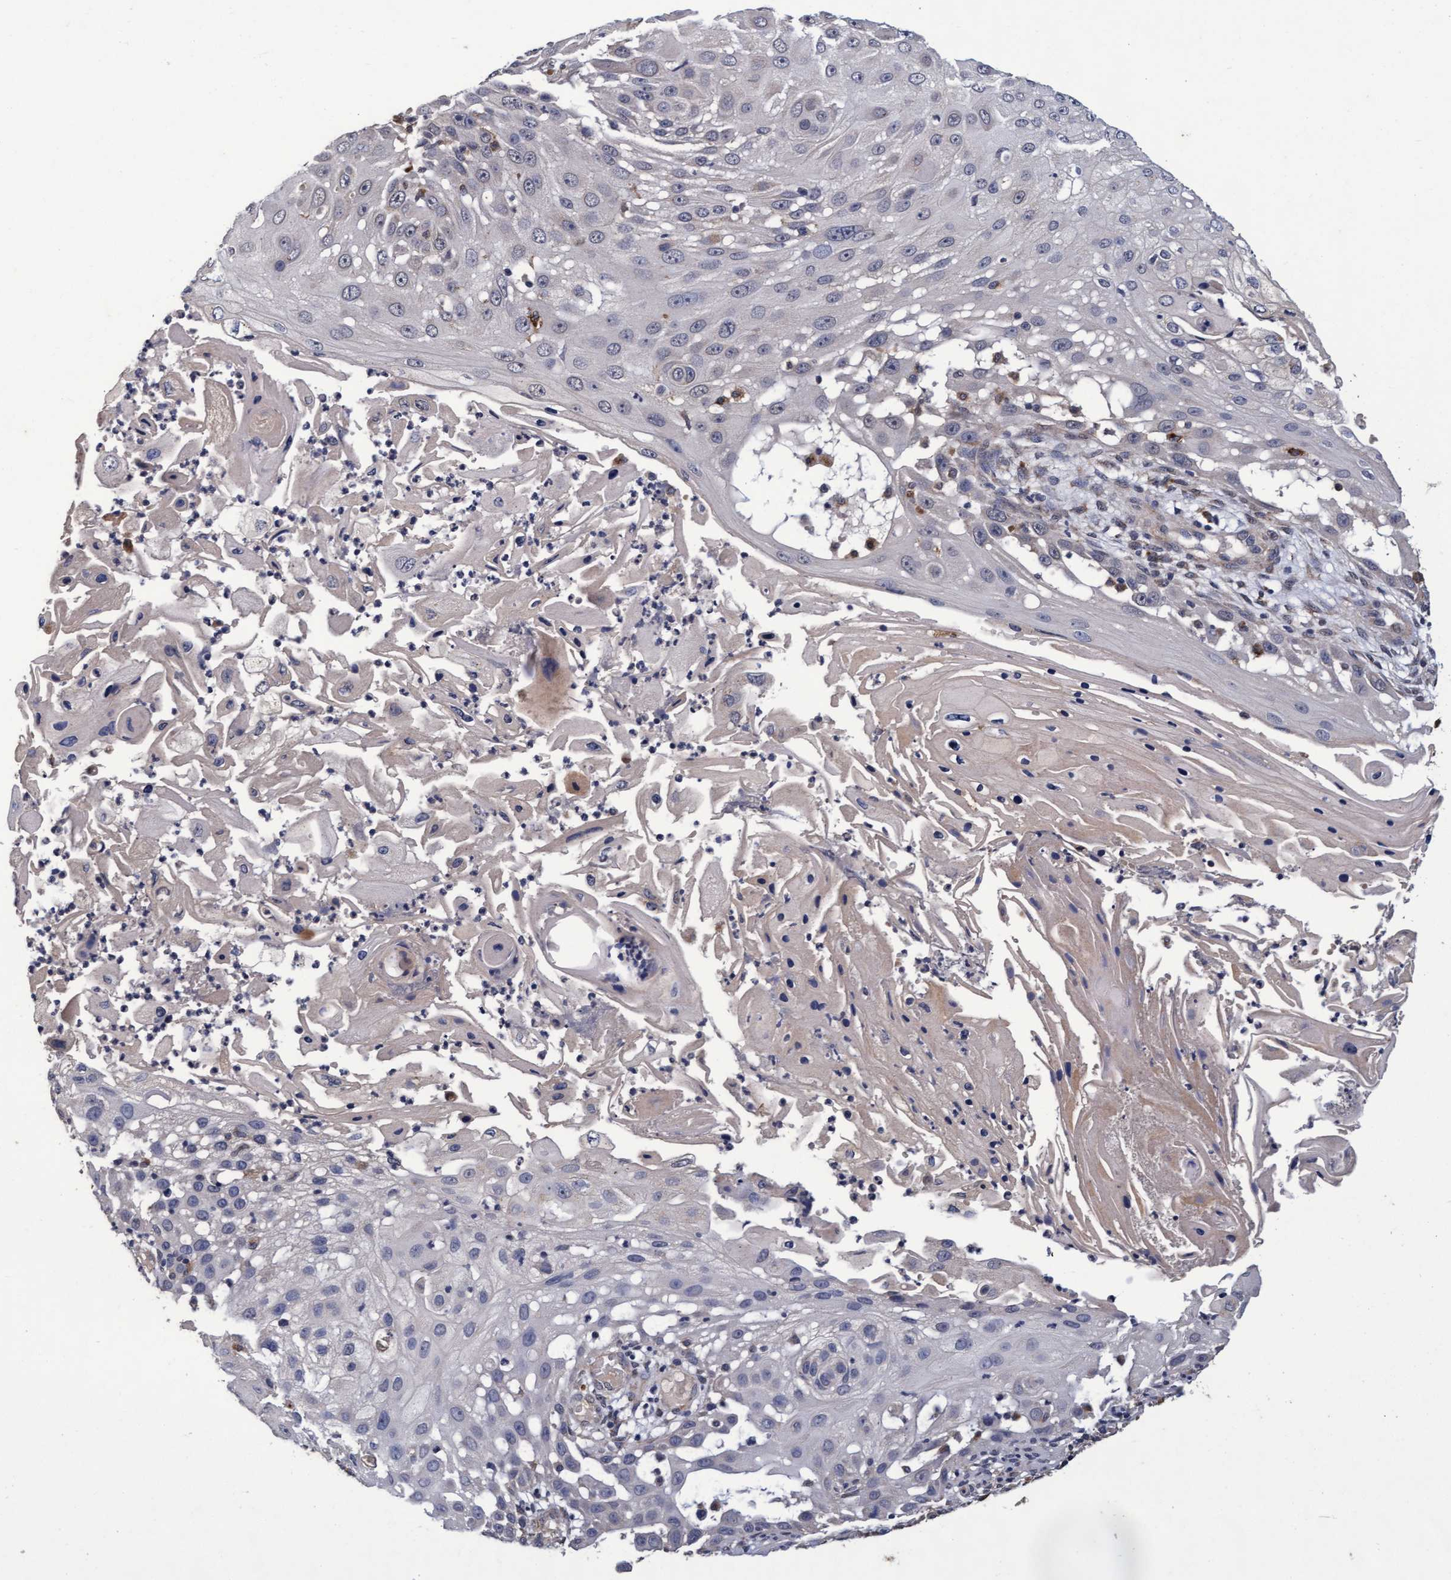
{"staining": {"intensity": "negative", "quantity": "none", "location": "none"}, "tissue": "skin cancer", "cell_type": "Tumor cells", "image_type": "cancer", "snomed": [{"axis": "morphology", "description": "Squamous cell carcinoma, NOS"}, {"axis": "topography", "description": "Skin"}], "caption": "DAB immunohistochemical staining of human skin cancer displays no significant positivity in tumor cells.", "gene": "CPQ", "patient": {"sex": "female", "age": 44}}